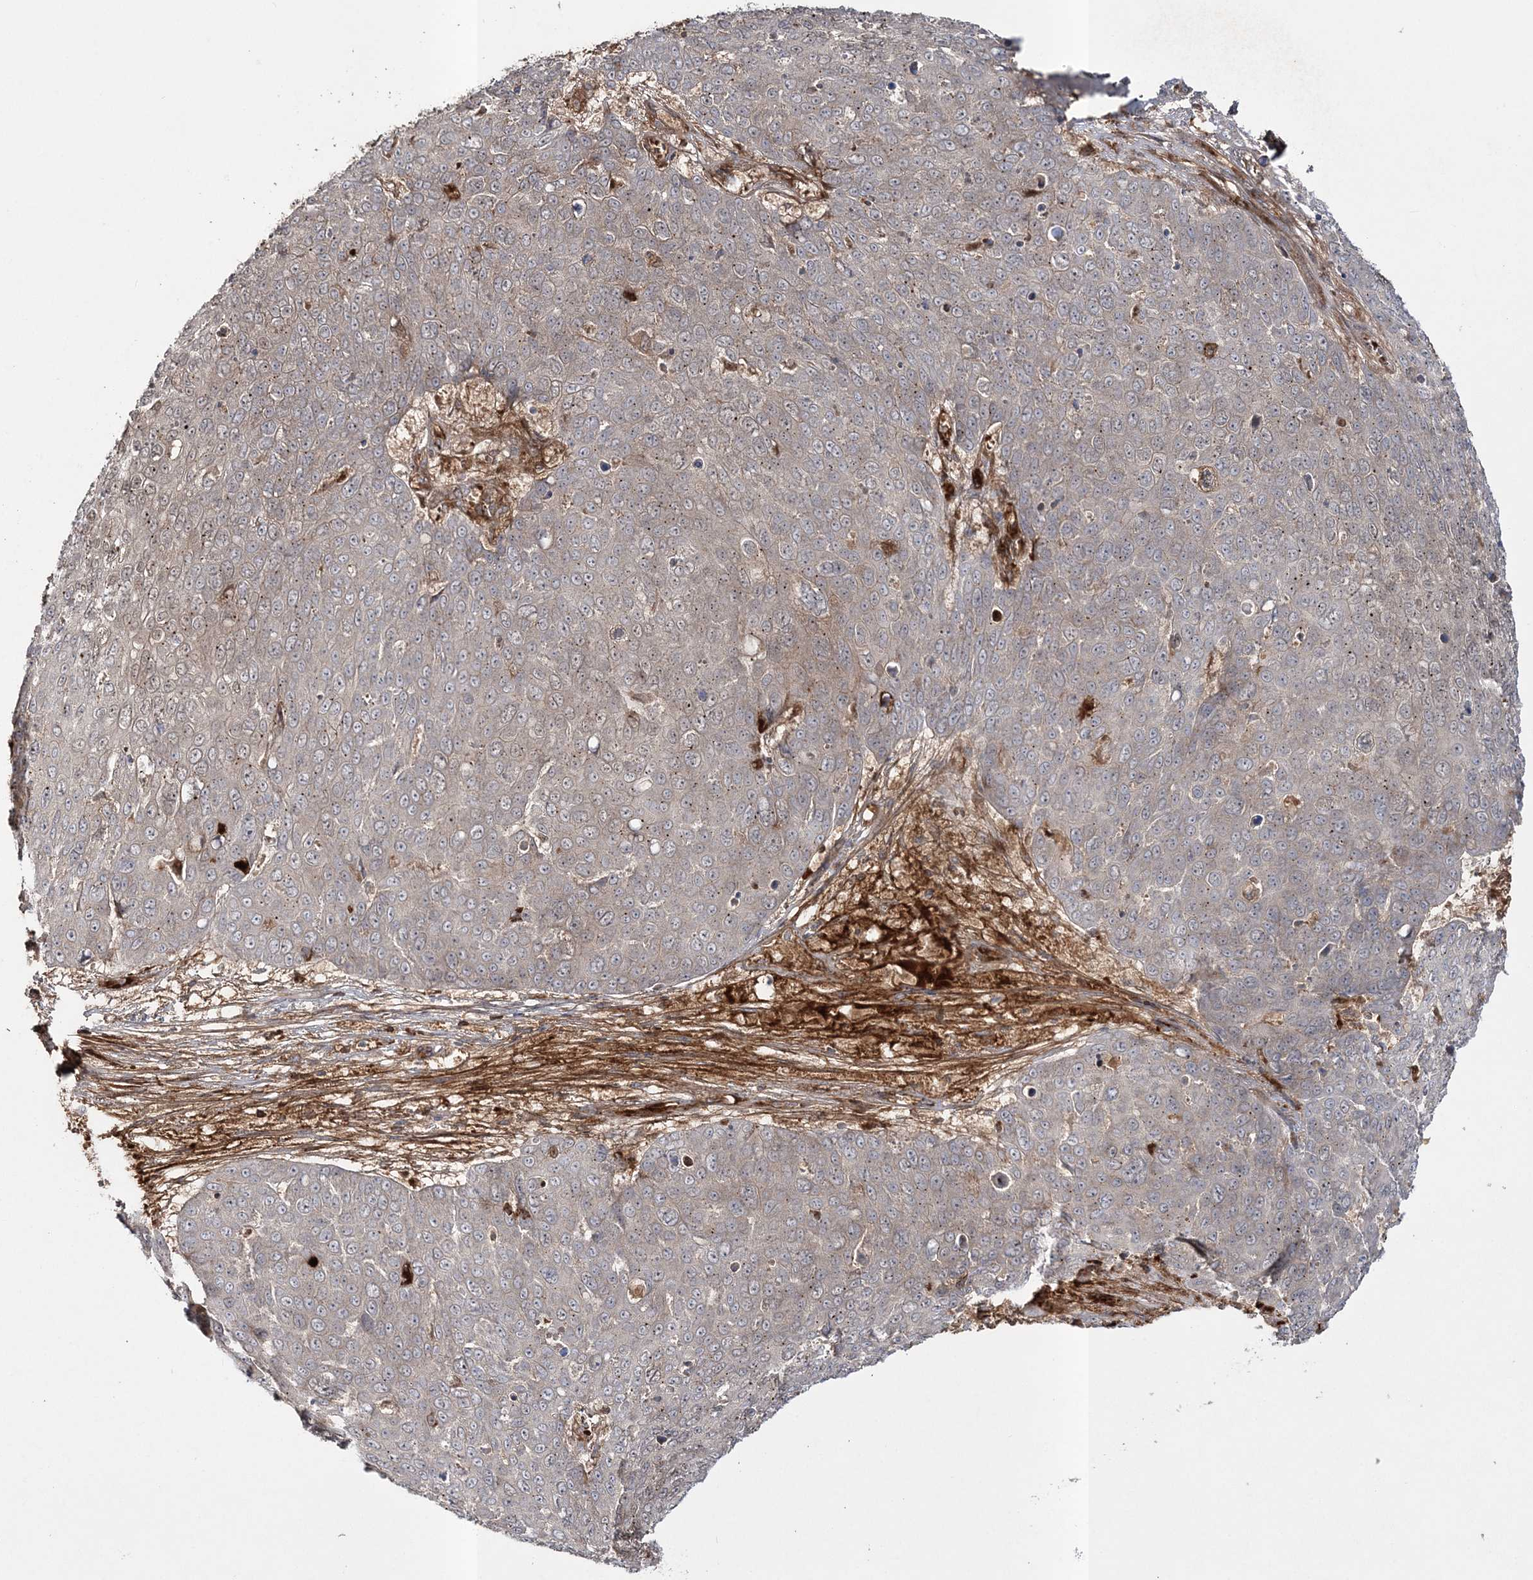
{"staining": {"intensity": "weak", "quantity": "25%-75%", "location": "cytoplasmic/membranous,nuclear"}, "tissue": "skin cancer", "cell_type": "Tumor cells", "image_type": "cancer", "snomed": [{"axis": "morphology", "description": "Squamous cell carcinoma, NOS"}, {"axis": "topography", "description": "Skin"}], "caption": "Skin cancer stained with a protein marker exhibits weak staining in tumor cells.", "gene": "MOCS2", "patient": {"sex": "male", "age": 71}}